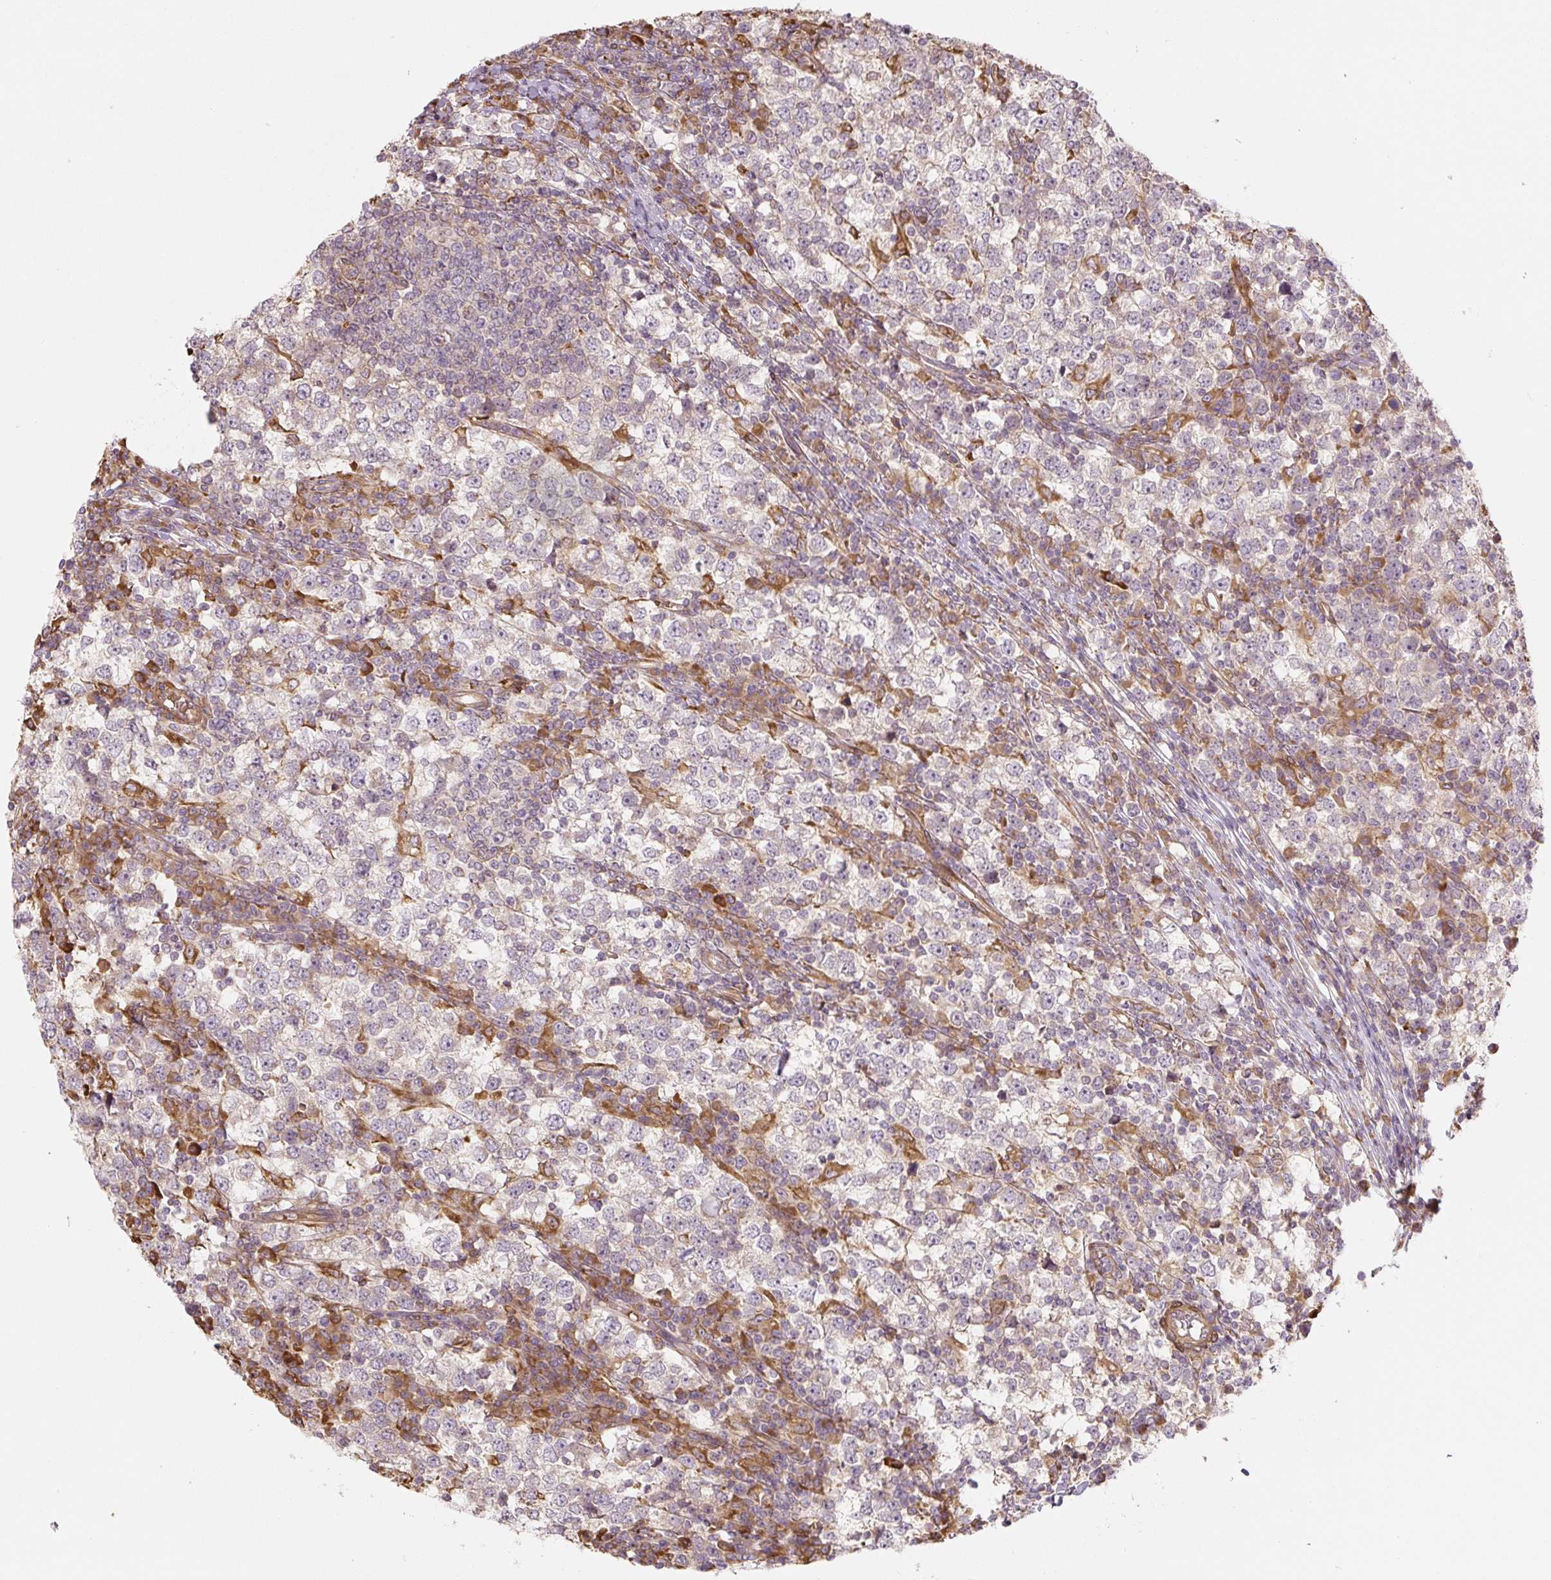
{"staining": {"intensity": "weak", "quantity": "<25%", "location": "cytoplasmic/membranous"}, "tissue": "testis cancer", "cell_type": "Tumor cells", "image_type": "cancer", "snomed": [{"axis": "morphology", "description": "Seminoma, NOS"}, {"axis": "topography", "description": "Testis"}], "caption": "IHC of human testis seminoma shows no staining in tumor cells.", "gene": "RASA1", "patient": {"sex": "male", "age": 65}}